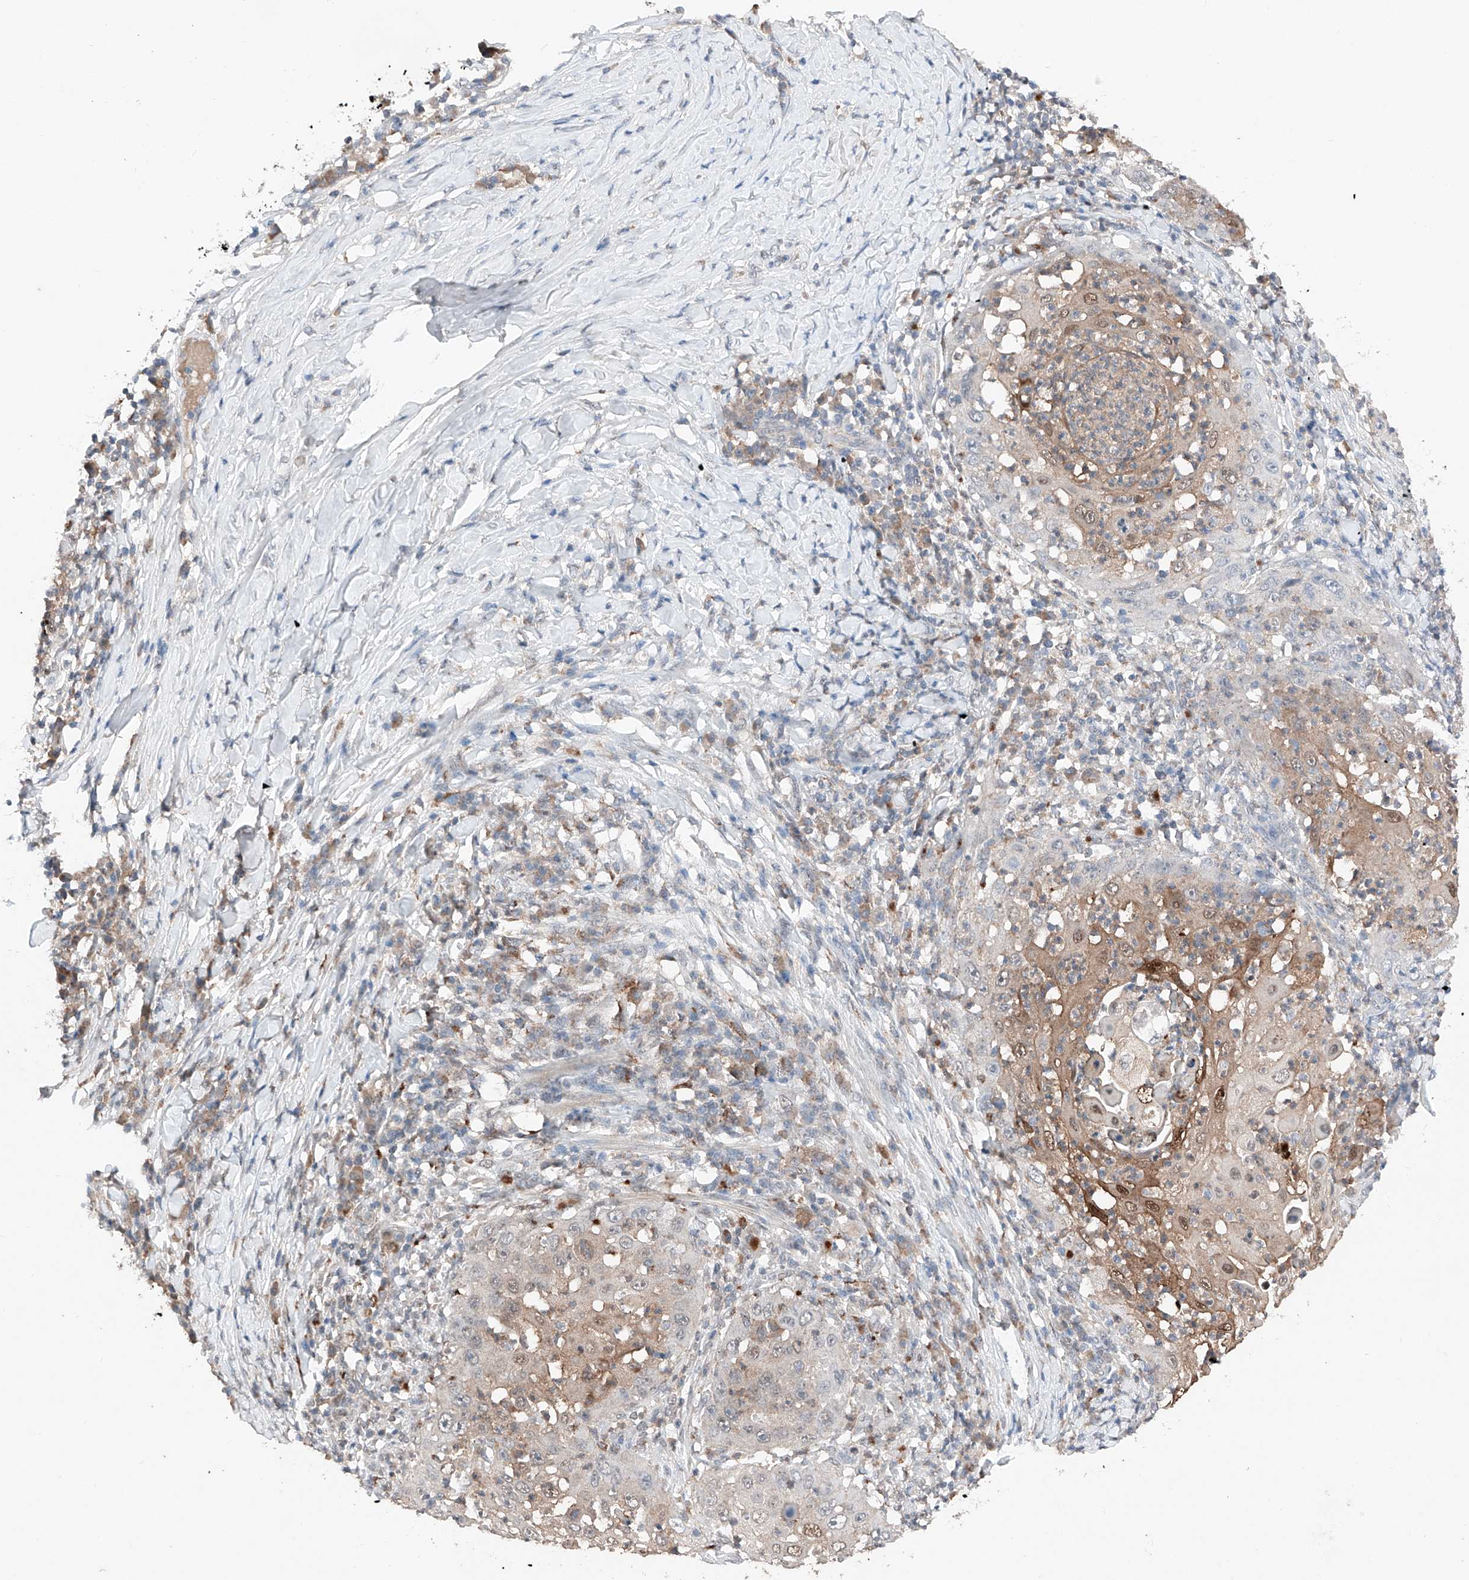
{"staining": {"intensity": "moderate", "quantity": "<25%", "location": "cytoplasmic/membranous,nuclear"}, "tissue": "skin cancer", "cell_type": "Tumor cells", "image_type": "cancer", "snomed": [{"axis": "morphology", "description": "Squamous cell carcinoma, NOS"}, {"axis": "topography", "description": "Skin"}], "caption": "Protein expression analysis of human skin cancer reveals moderate cytoplasmic/membranous and nuclear expression in approximately <25% of tumor cells. (brown staining indicates protein expression, while blue staining denotes nuclei).", "gene": "TBX4", "patient": {"sex": "female", "age": 44}}